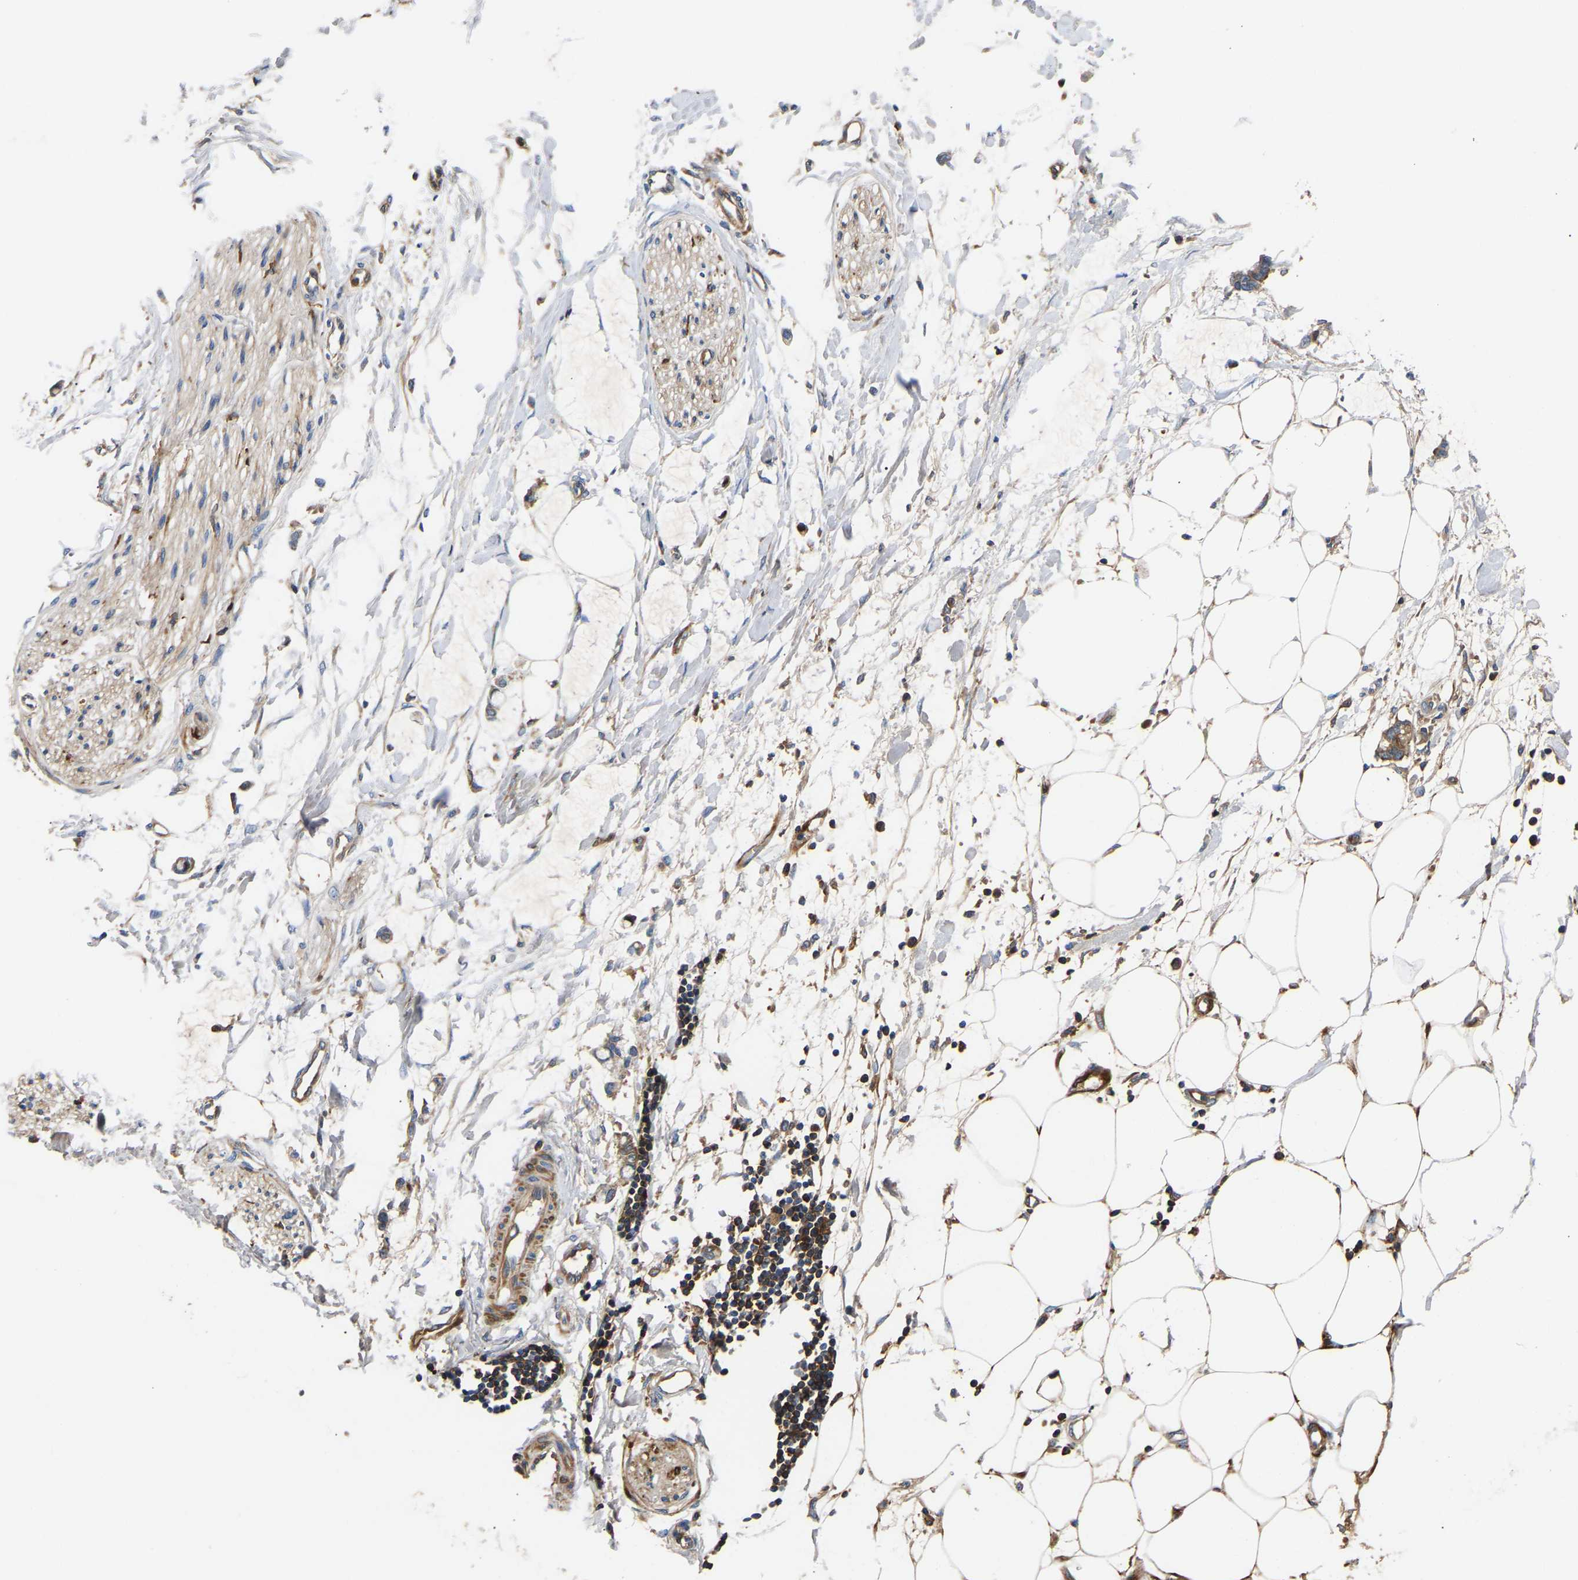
{"staining": {"intensity": "moderate", "quantity": "25%-75%", "location": "cytoplasmic/membranous"}, "tissue": "adipose tissue", "cell_type": "Adipocytes", "image_type": "normal", "snomed": [{"axis": "morphology", "description": "Normal tissue, NOS"}, {"axis": "morphology", "description": "Adenocarcinoma, NOS"}, {"axis": "topography", "description": "Colon"}, {"axis": "topography", "description": "Peripheral nerve tissue"}], "caption": "Protein expression analysis of normal adipose tissue reveals moderate cytoplasmic/membranous expression in about 25%-75% of adipocytes.", "gene": "AIMP2", "patient": {"sex": "male", "age": 14}}